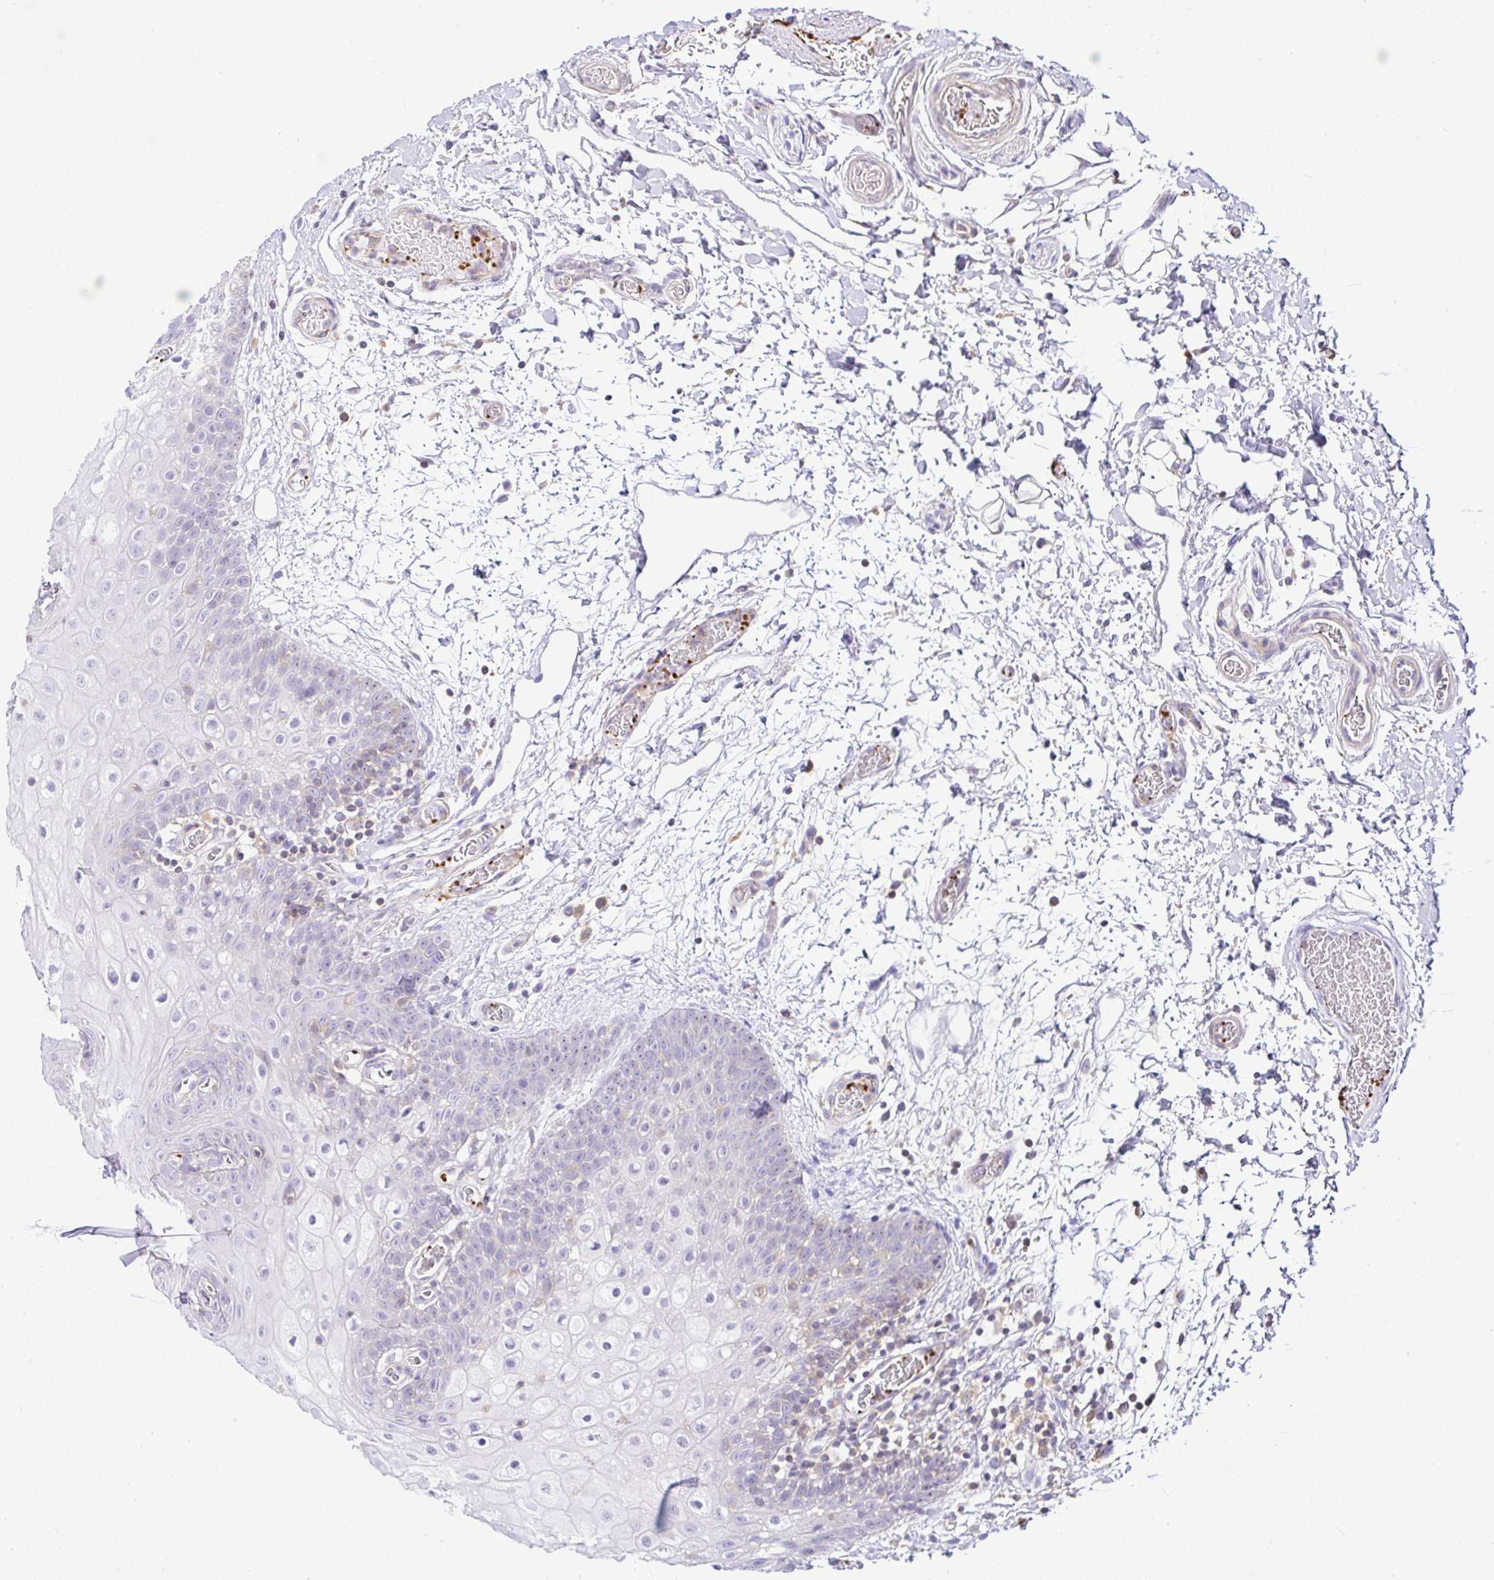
{"staining": {"intensity": "negative", "quantity": "none", "location": "none"}, "tissue": "oral mucosa", "cell_type": "Squamous epithelial cells", "image_type": "normal", "snomed": [{"axis": "morphology", "description": "Normal tissue, NOS"}, {"axis": "morphology", "description": "Squamous cell carcinoma, NOS"}, {"axis": "topography", "description": "Oral tissue"}, {"axis": "topography", "description": "Tounge, NOS"}, {"axis": "topography", "description": "Head-Neck"}], "caption": "DAB (3,3'-diaminobenzidine) immunohistochemical staining of benign oral mucosa shows no significant staining in squamous epithelial cells. (Stains: DAB IHC with hematoxylin counter stain, Microscopy: brightfield microscopy at high magnification).", "gene": "CCDC142", "patient": {"sex": "male", "age": 76}}